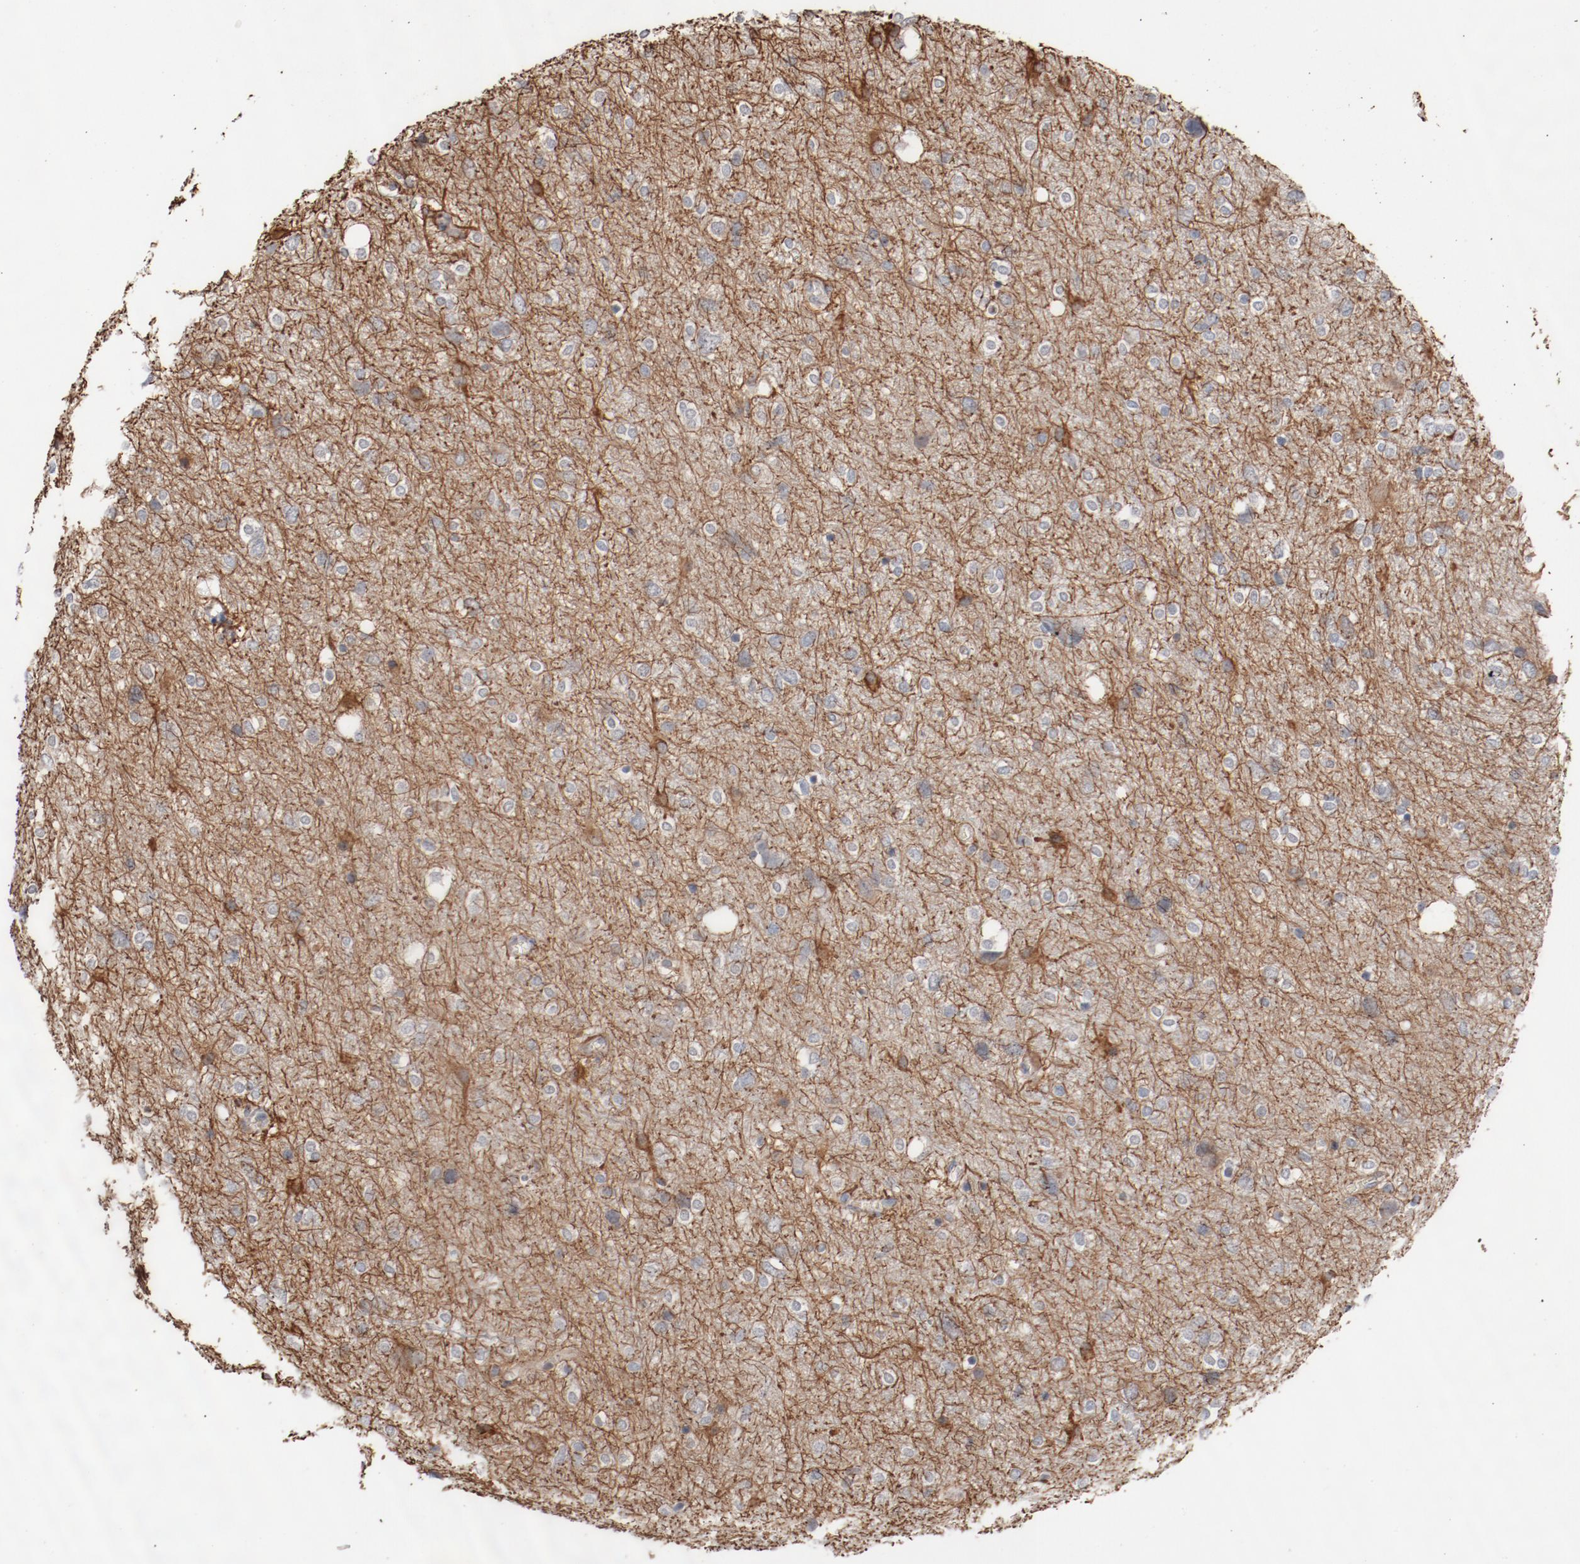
{"staining": {"intensity": "moderate", "quantity": "<25%", "location": "cytoplasmic/membranous"}, "tissue": "glioma", "cell_type": "Tumor cells", "image_type": "cancer", "snomed": [{"axis": "morphology", "description": "Glioma, malignant, High grade"}, {"axis": "topography", "description": "Brain"}], "caption": "DAB (3,3'-diaminobenzidine) immunohistochemical staining of human glioma exhibits moderate cytoplasmic/membranous protein staining in about <25% of tumor cells.", "gene": "ERICH1", "patient": {"sex": "female", "age": 59}}